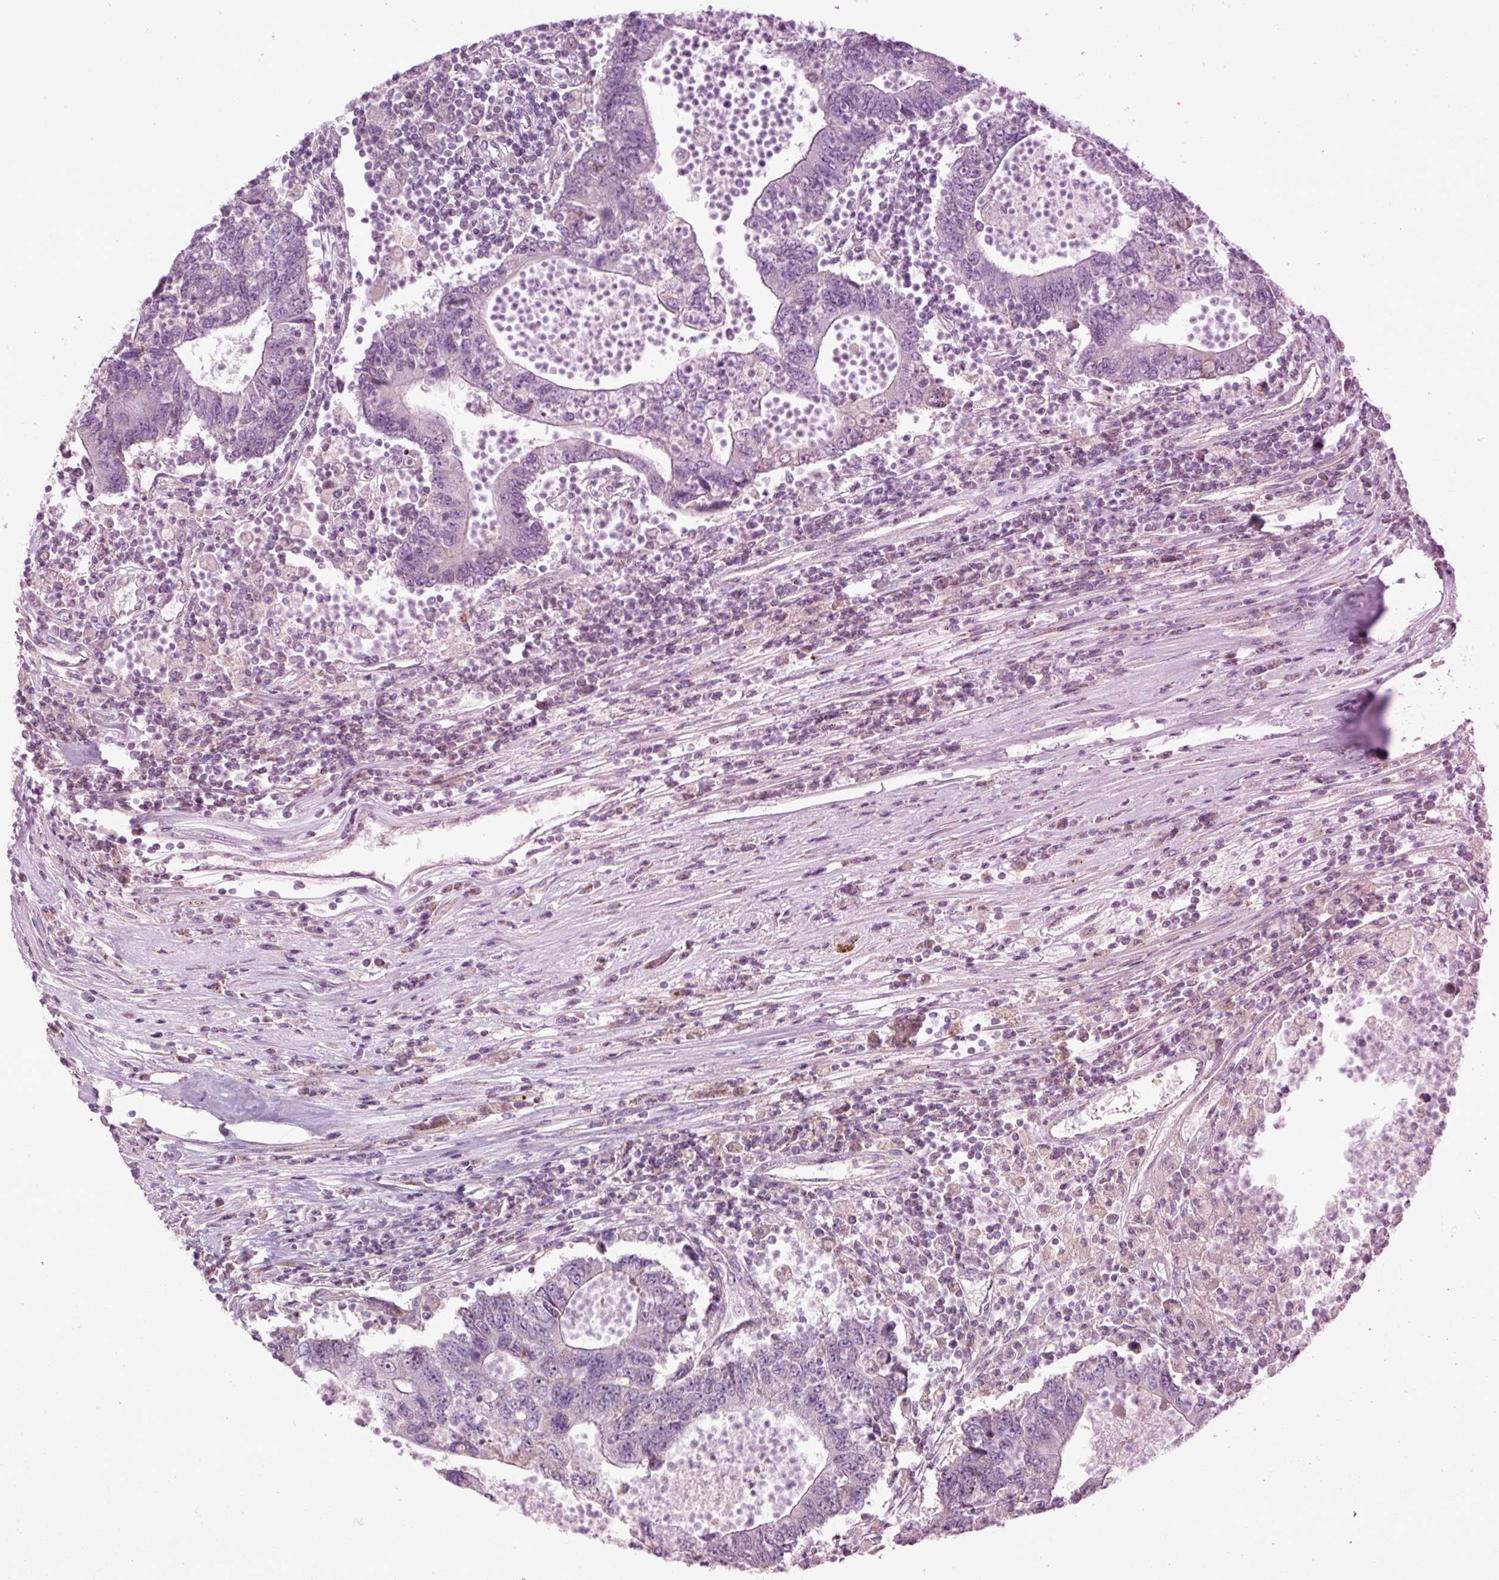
{"staining": {"intensity": "negative", "quantity": "none", "location": "none"}, "tissue": "colorectal cancer", "cell_type": "Tumor cells", "image_type": "cancer", "snomed": [{"axis": "morphology", "description": "Adenocarcinoma, NOS"}, {"axis": "topography", "description": "Colon"}], "caption": "Immunohistochemistry (IHC) of human colorectal adenocarcinoma displays no positivity in tumor cells. Brightfield microscopy of immunohistochemistry (IHC) stained with DAB (3,3'-diaminobenzidine) (brown) and hematoxylin (blue), captured at high magnification.", "gene": "MT-ND4", "patient": {"sex": "female", "age": 48}}